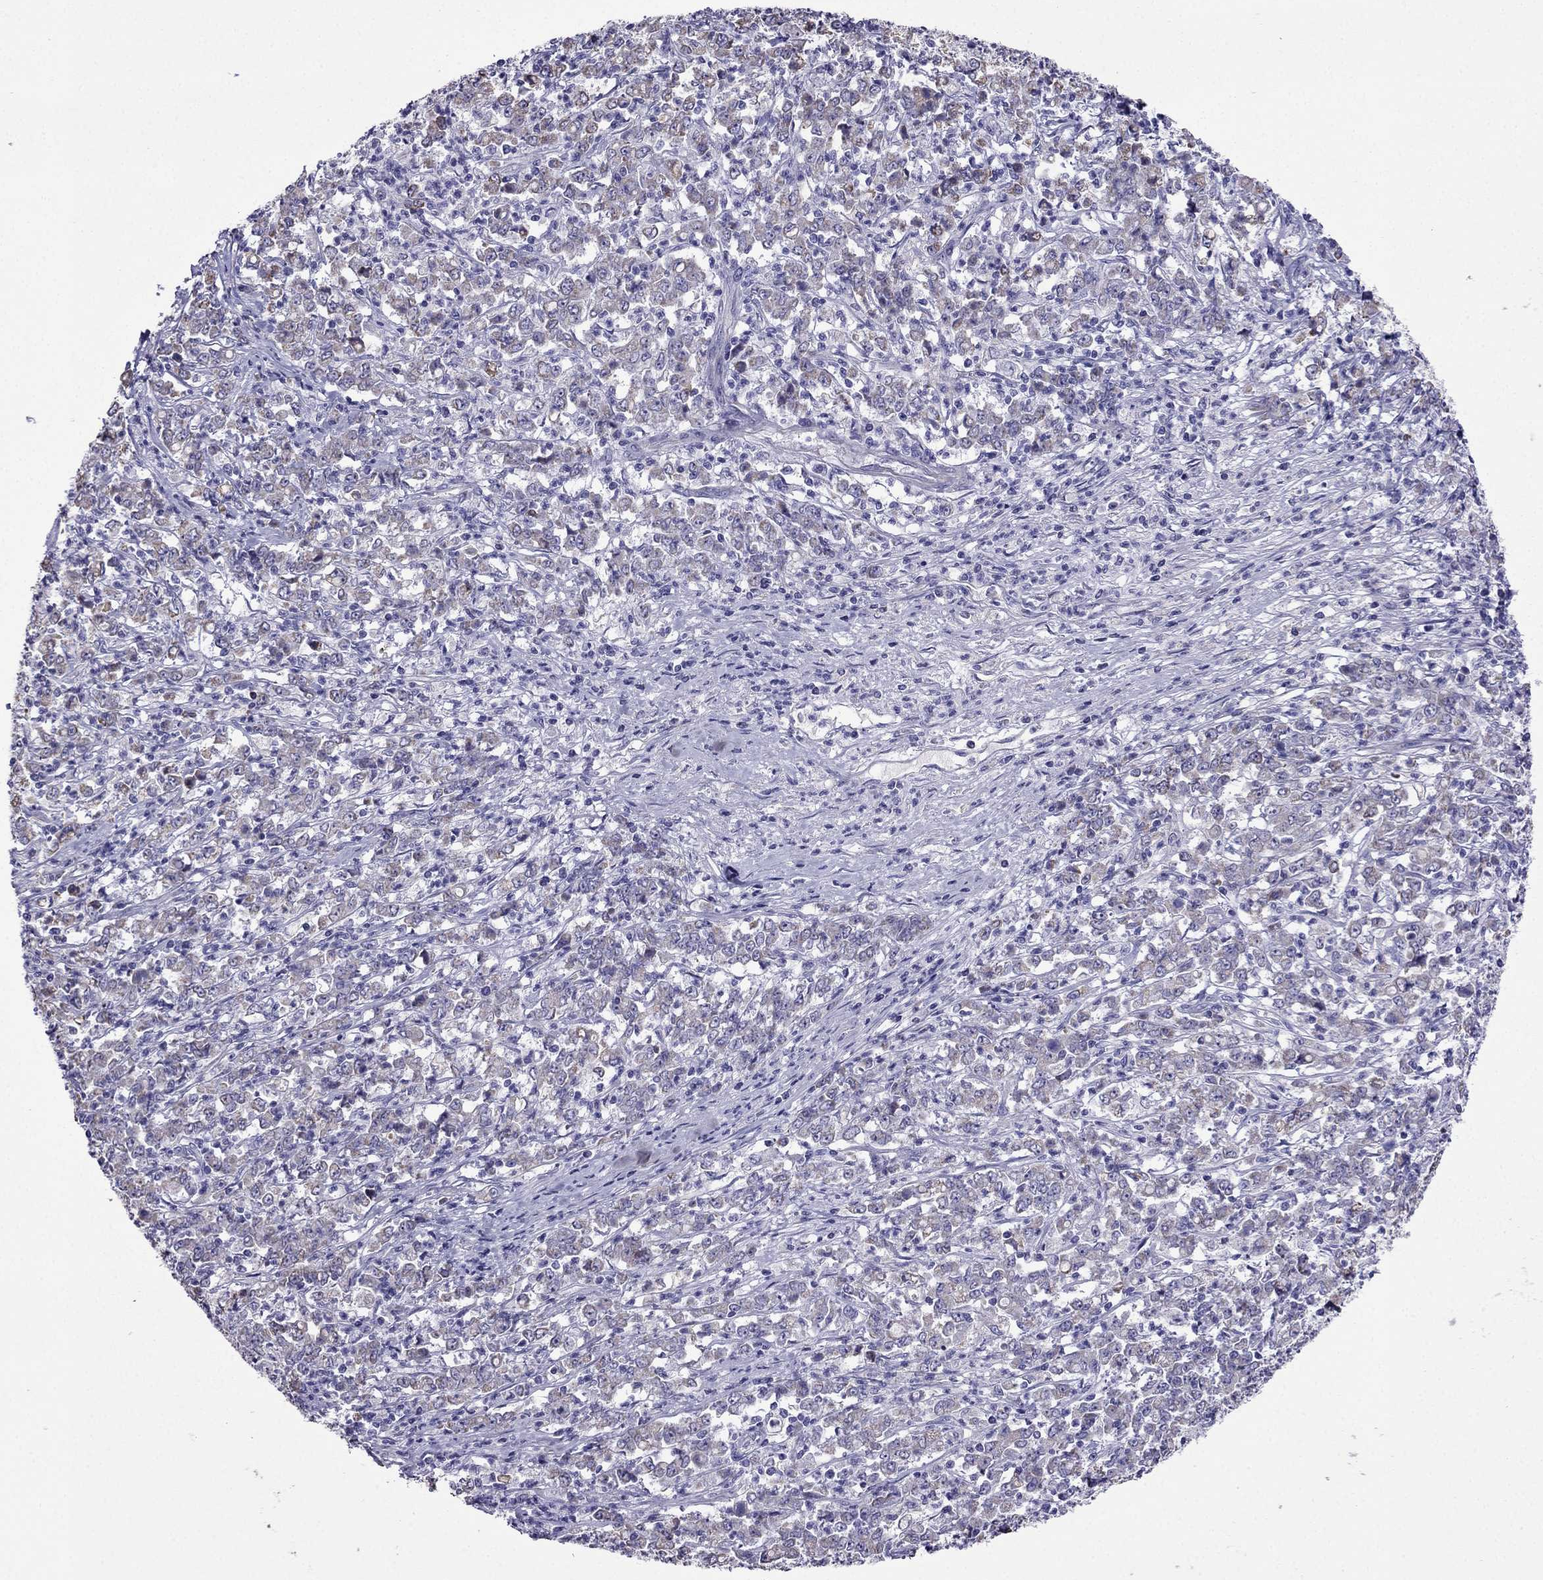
{"staining": {"intensity": "weak", "quantity": ">75%", "location": "cytoplasmic/membranous"}, "tissue": "stomach cancer", "cell_type": "Tumor cells", "image_type": "cancer", "snomed": [{"axis": "morphology", "description": "Adenocarcinoma, NOS"}, {"axis": "topography", "description": "Stomach, lower"}], "caption": "Protein positivity by immunohistochemistry displays weak cytoplasmic/membranous positivity in about >75% of tumor cells in adenocarcinoma (stomach).", "gene": "DSC1", "patient": {"sex": "female", "age": 71}}